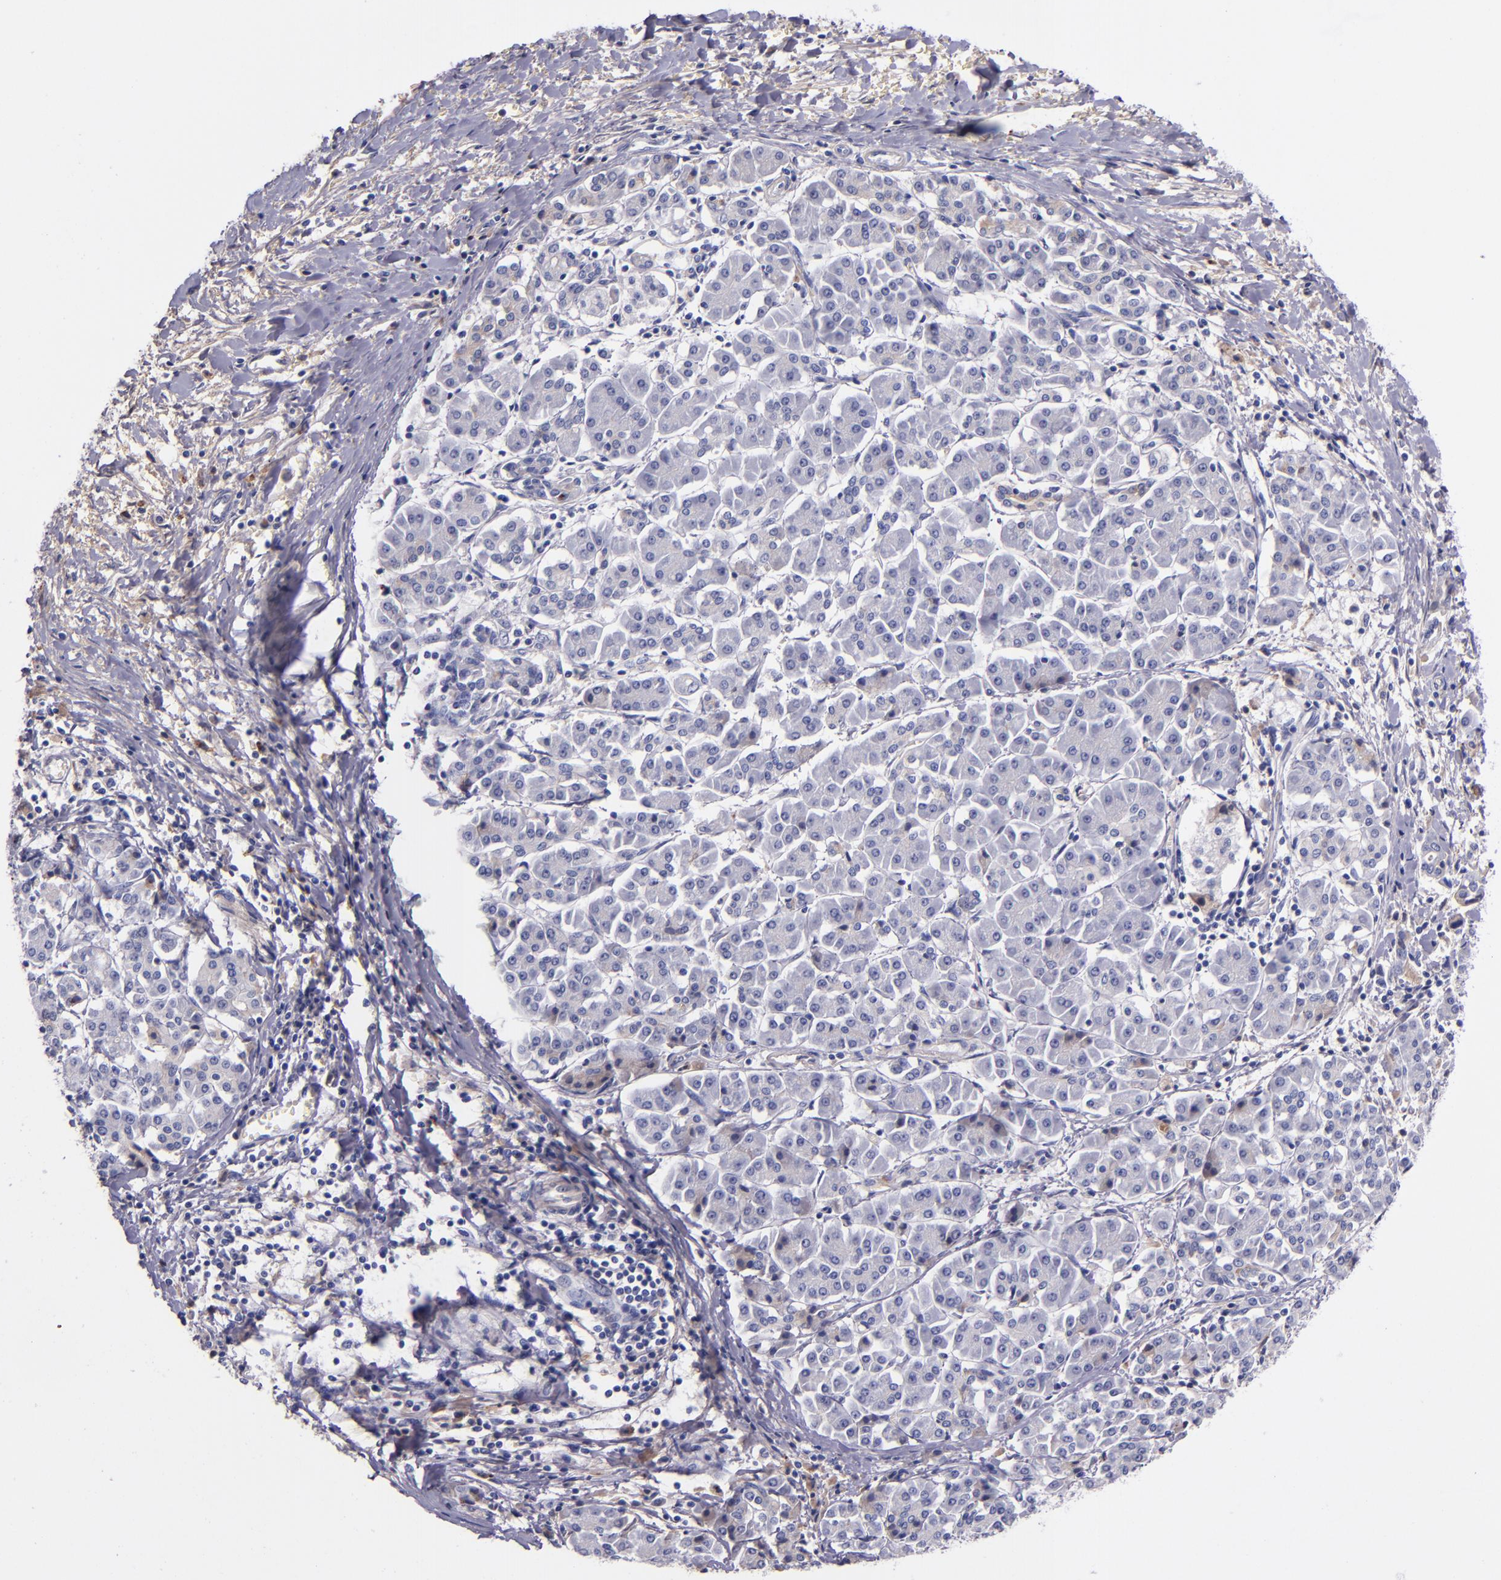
{"staining": {"intensity": "moderate", "quantity": "<25%", "location": "cytoplasmic/membranous"}, "tissue": "pancreatic cancer", "cell_type": "Tumor cells", "image_type": "cancer", "snomed": [{"axis": "morphology", "description": "Adenocarcinoma, NOS"}, {"axis": "topography", "description": "Pancreas"}], "caption": "Protein staining of adenocarcinoma (pancreatic) tissue exhibits moderate cytoplasmic/membranous staining in approximately <25% of tumor cells.", "gene": "KNG1", "patient": {"sex": "female", "age": 57}}